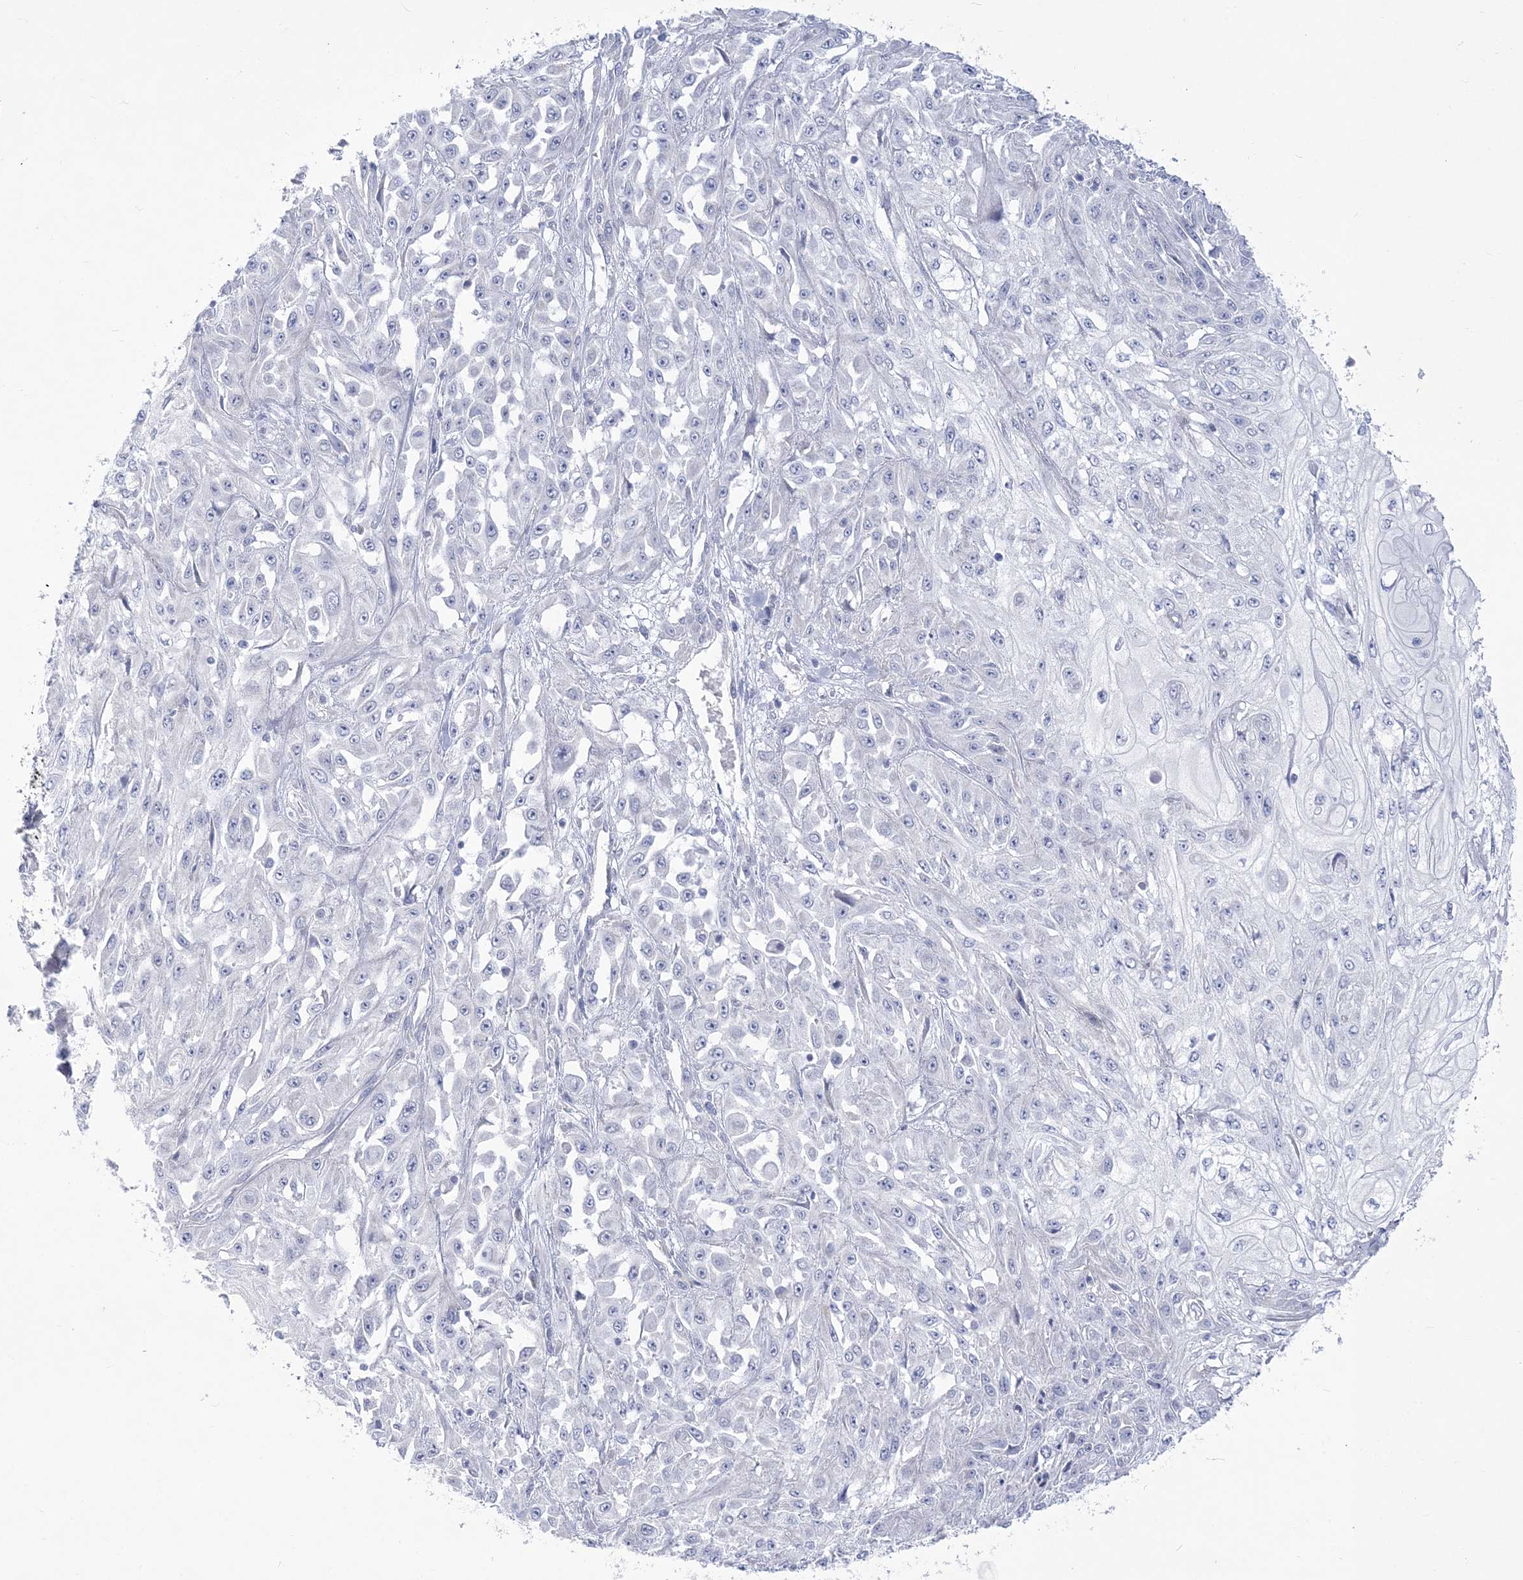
{"staining": {"intensity": "negative", "quantity": "none", "location": "none"}, "tissue": "skin cancer", "cell_type": "Tumor cells", "image_type": "cancer", "snomed": [{"axis": "morphology", "description": "Squamous cell carcinoma, NOS"}, {"axis": "morphology", "description": "Squamous cell carcinoma, metastatic, NOS"}, {"axis": "topography", "description": "Skin"}, {"axis": "topography", "description": "Lymph node"}], "caption": "Tumor cells are negative for brown protein staining in squamous cell carcinoma (skin).", "gene": "WDR27", "patient": {"sex": "male", "age": 75}}